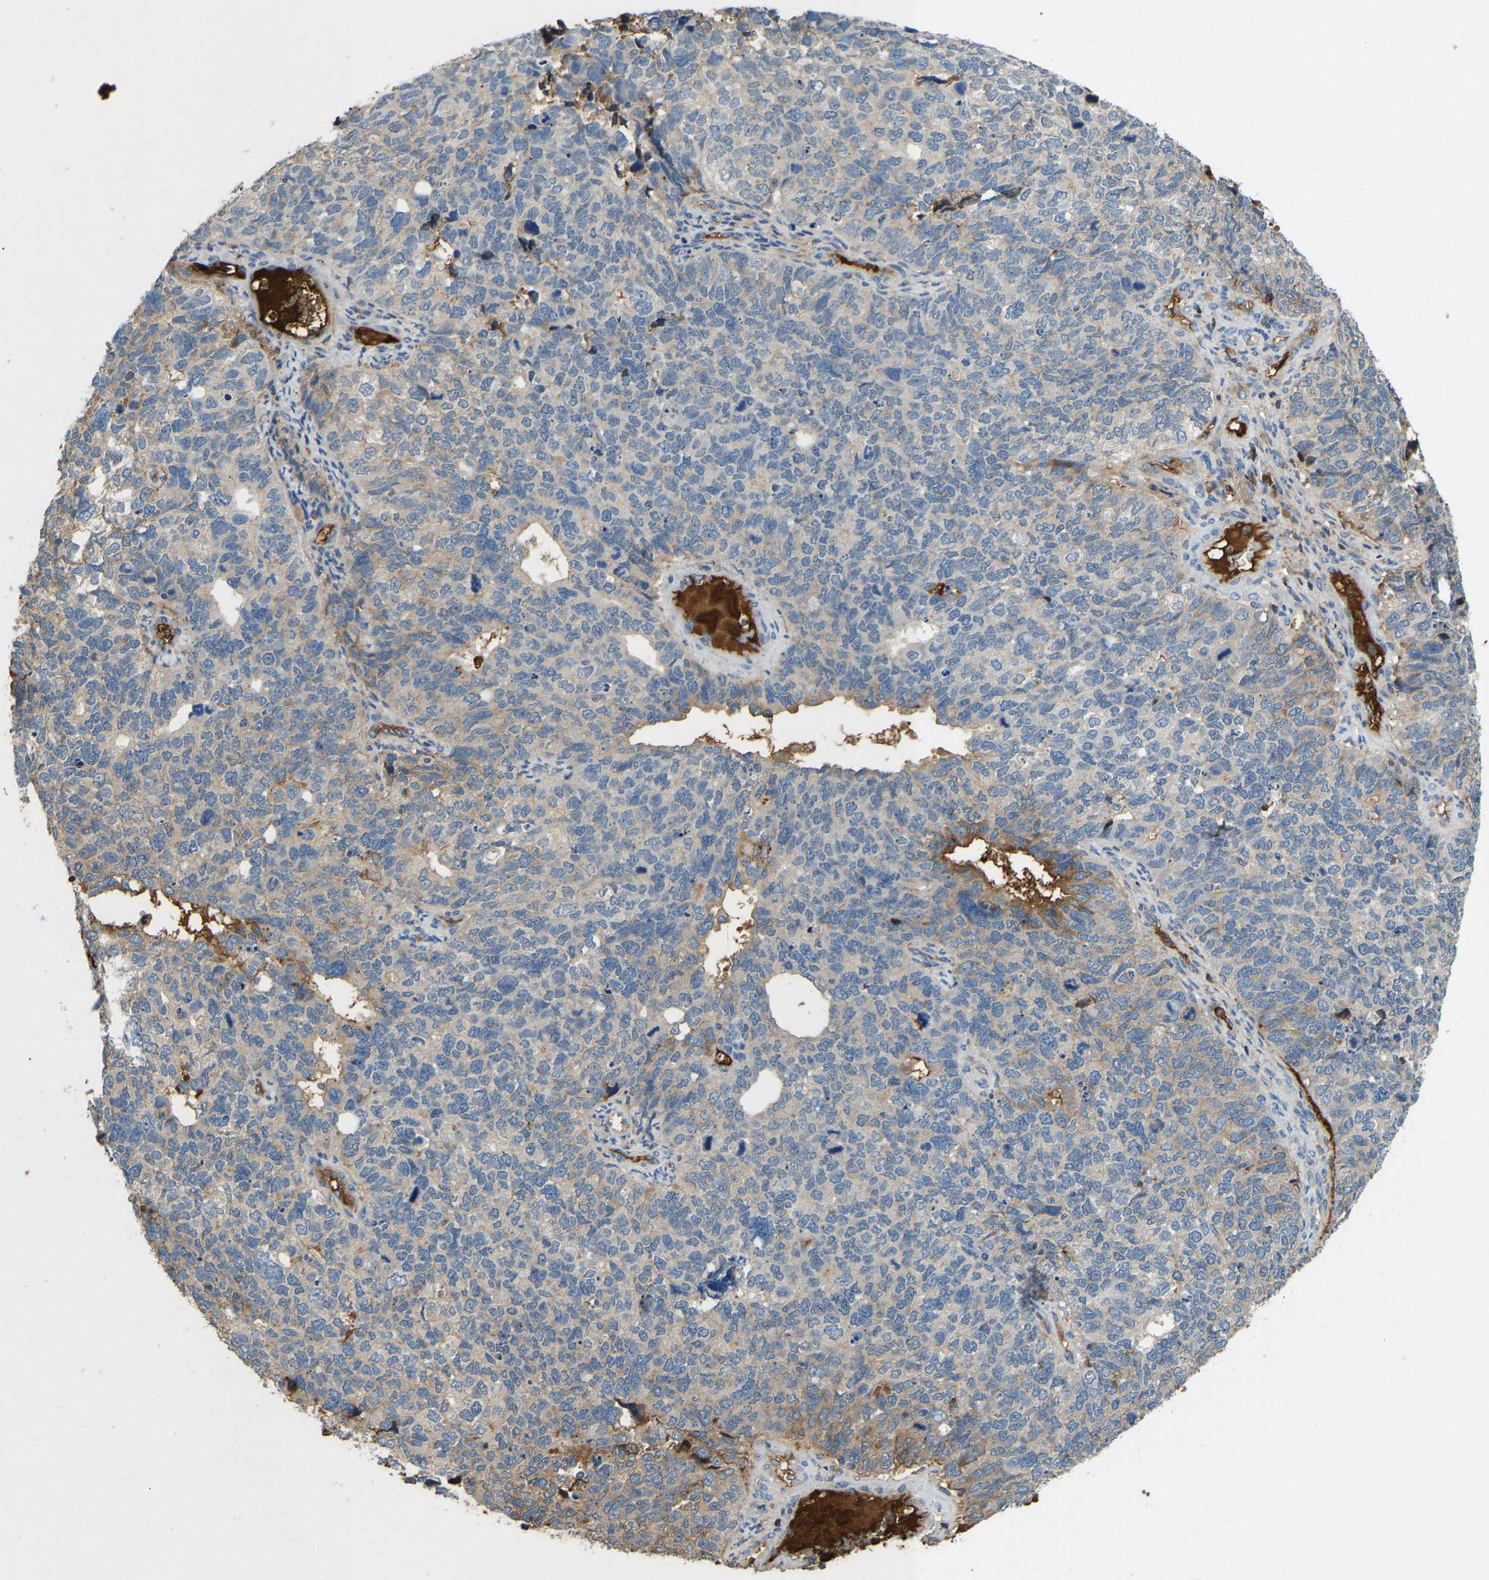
{"staining": {"intensity": "moderate", "quantity": "25%-75%", "location": "cytoplasmic/membranous"}, "tissue": "cervical cancer", "cell_type": "Tumor cells", "image_type": "cancer", "snomed": [{"axis": "morphology", "description": "Squamous cell carcinoma, NOS"}, {"axis": "topography", "description": "Cervix"}], "caption": "Squamous cell carcinoma (cervical) tissue shows moderate cytoplasmic/membranous positivity in about 25%-75% of tumor cells, visualized by immunohistochemistry.", "gene": "STC1", "patient": {"sex": "female", "age": 63}}